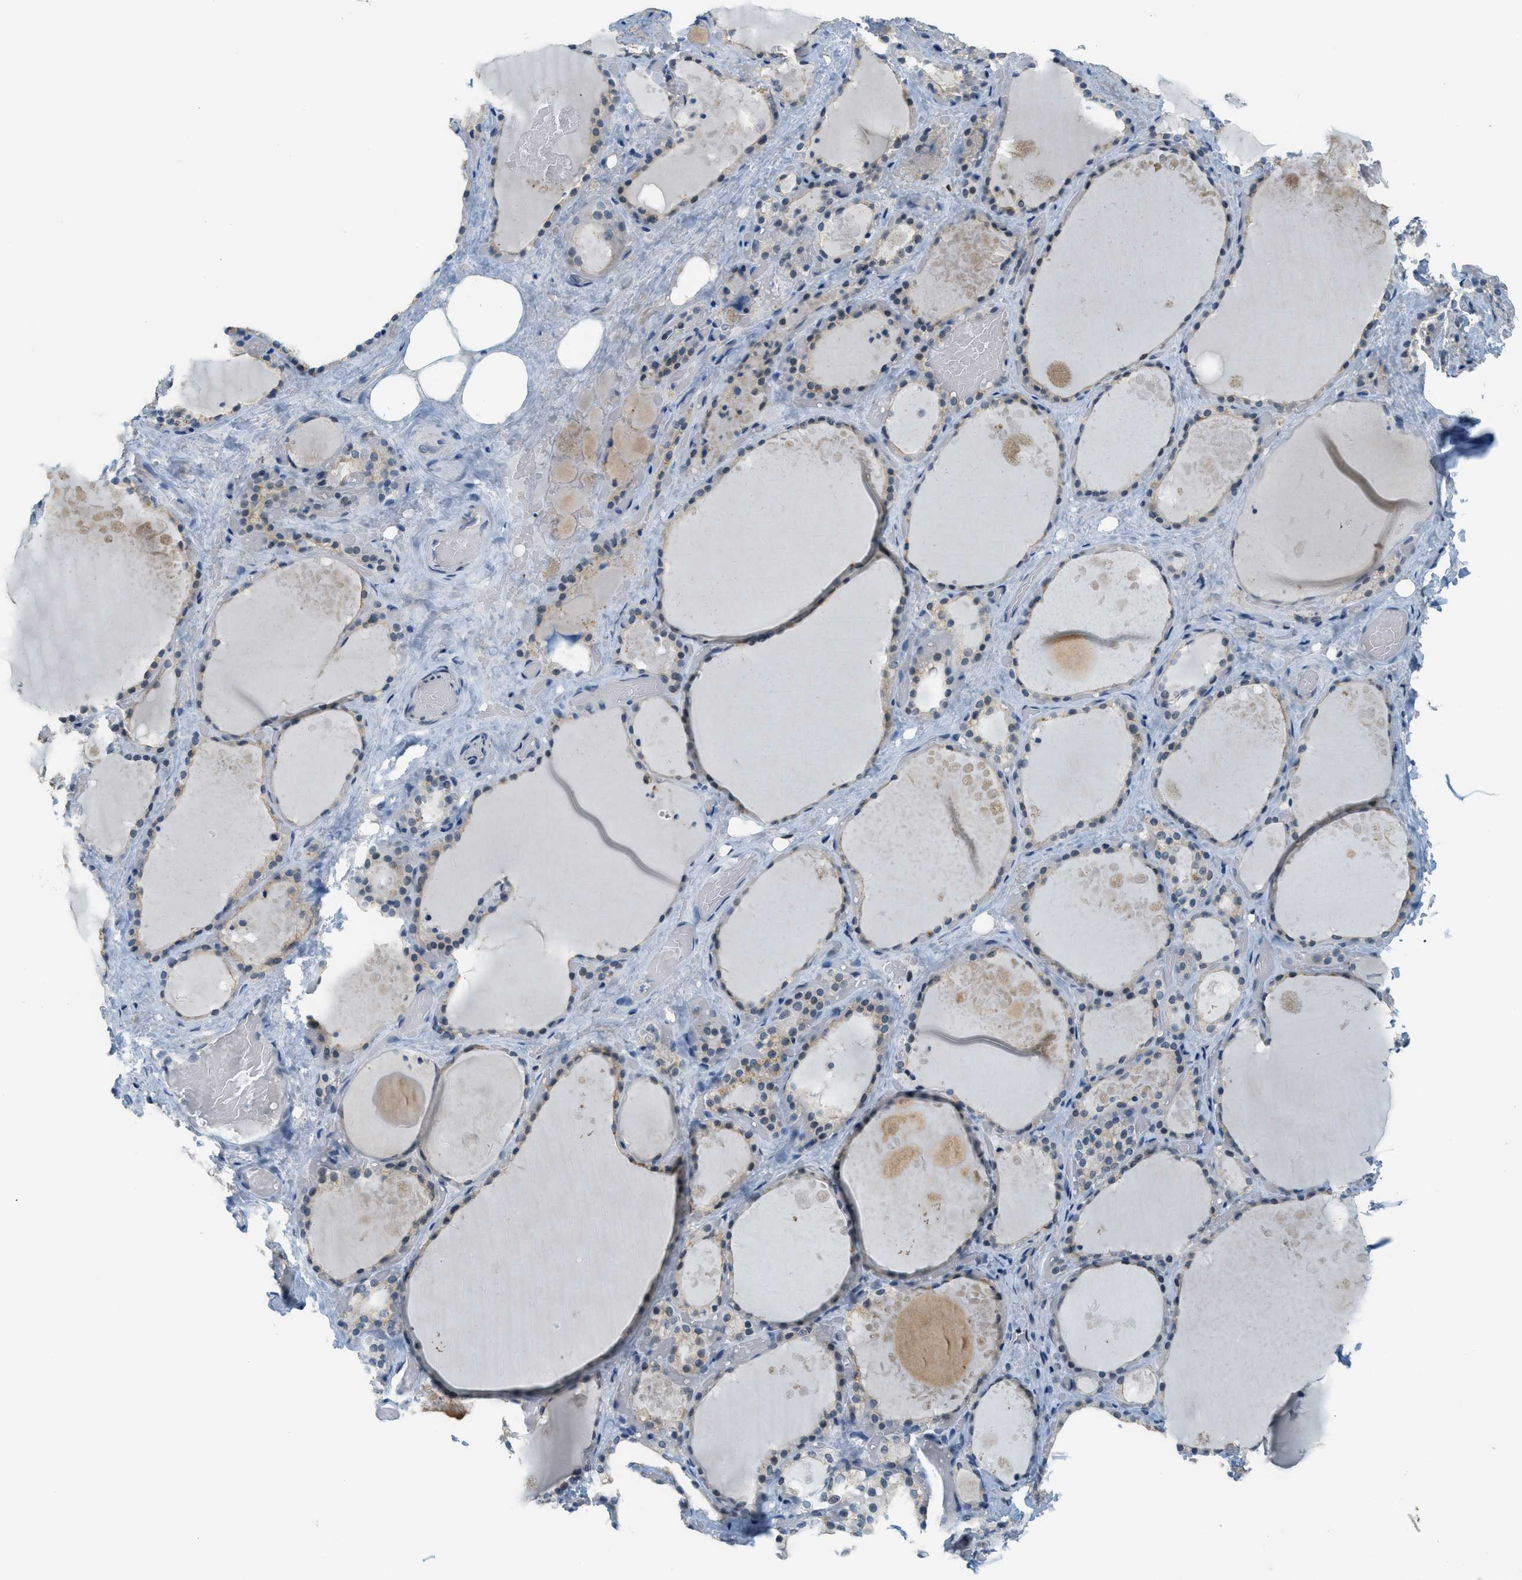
{"staining": {"intensity": "weak", "quantity": ">75%", "location": "cytoplasmic/membranous"}, "tissue": "thyroid gland", "cell_type": "Glandular cells", "image_type": "normal", "snomed": [{"axis": "morphology", "description": "Normal tissue, NOS"}, {"axis": "topography", "description": "Thyroid gland"}], "caption": "Protein expression analysis of unremarkable thyroid gland exhibits weak cytoplasmic/membranous staining in approximately >75% of glandular cells.", "gene": "TCF3", "patient": {"sex": "male", "age": 61}}